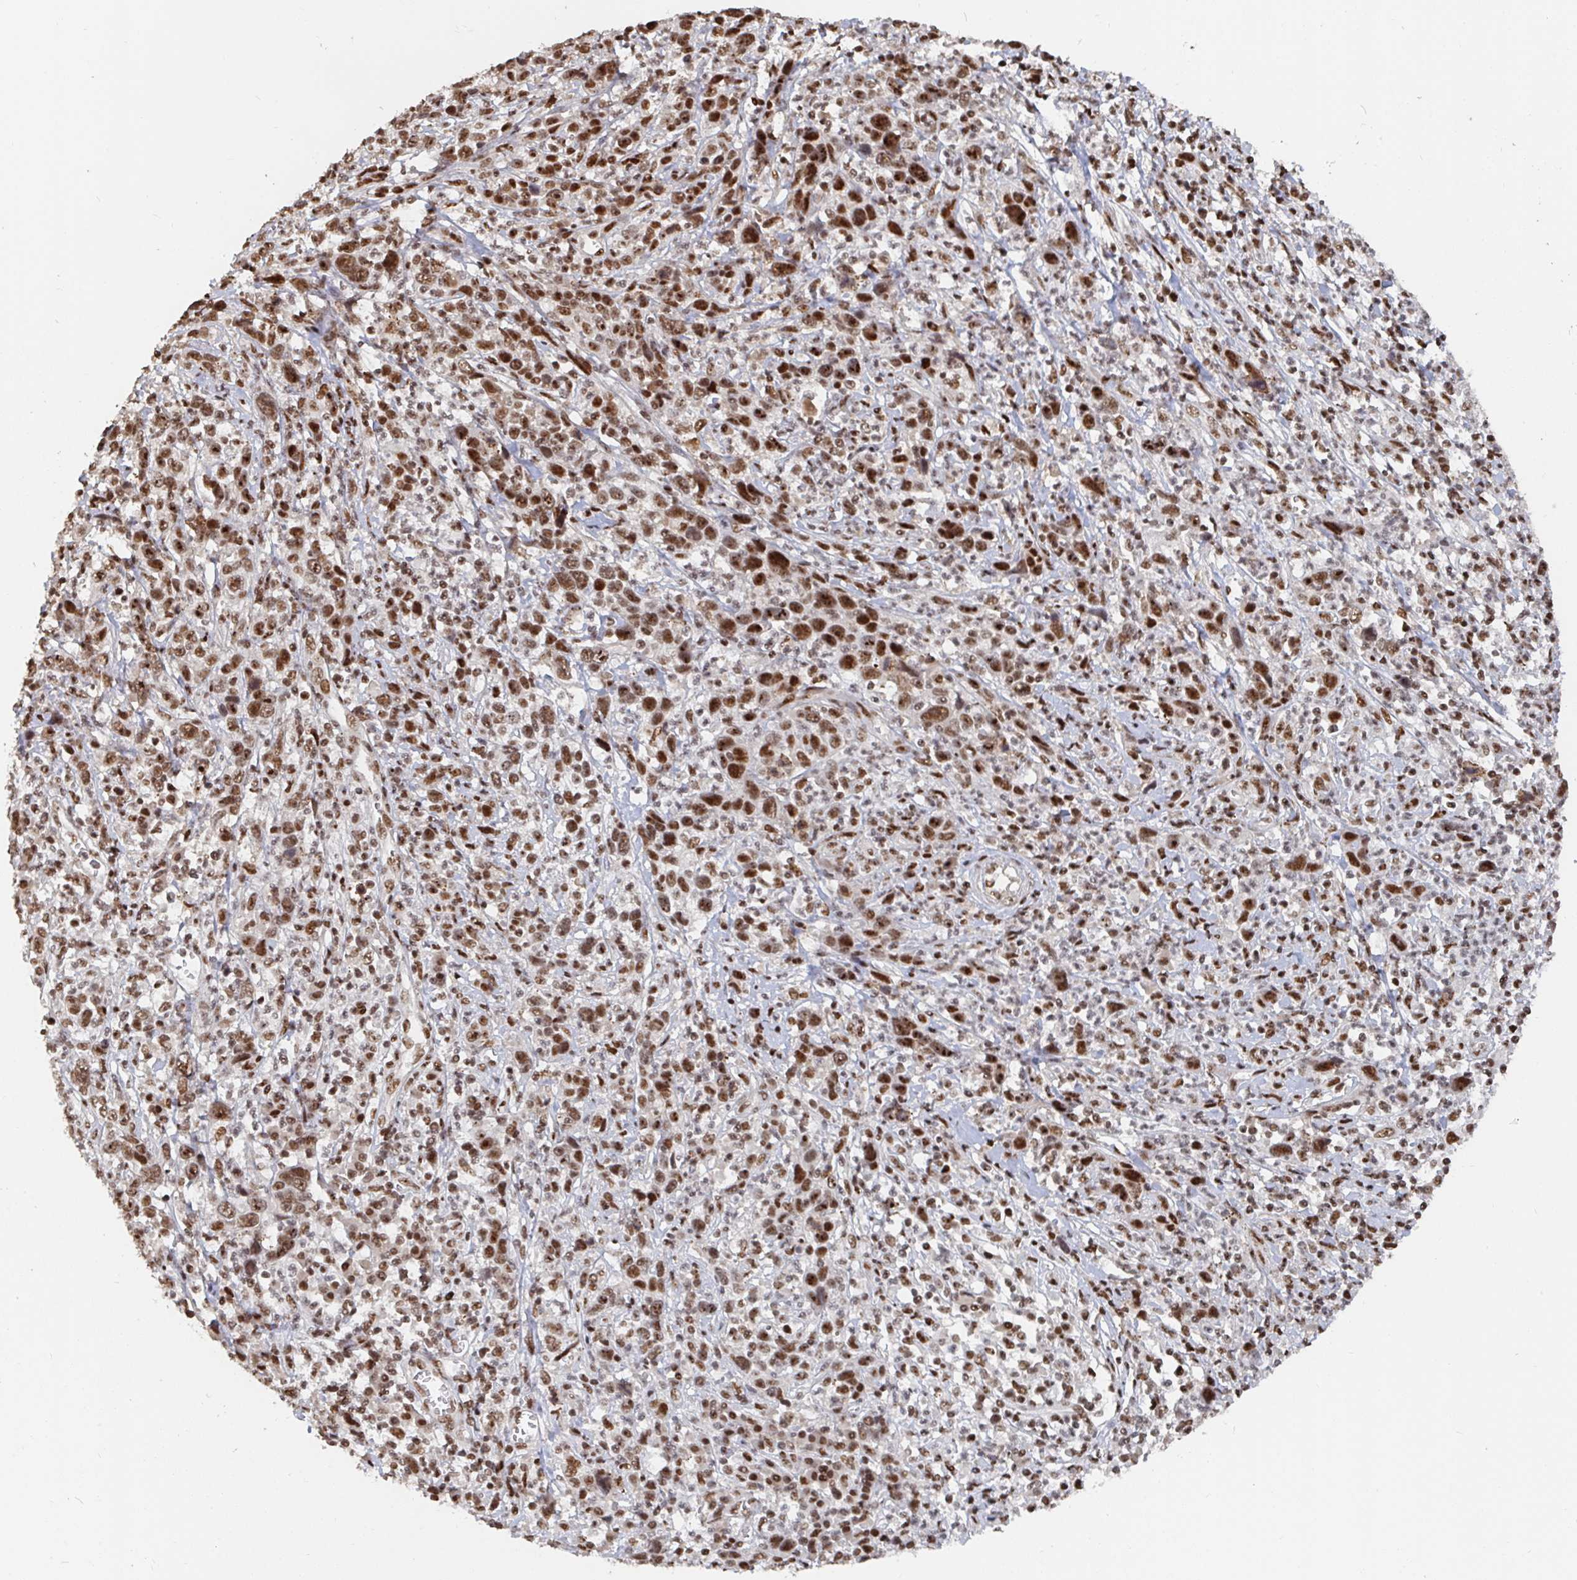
{"staining": {"intensity": "strong", "quantity": ">75%", "location": "nuclear"}, "tissue": "cervical cancer", "cell_type": "Tumor cells", "image_type": "cancer", "snomed": [{"axis": "morphology", "description": "Squamous cell carcinoma, NOS"}, {"axis": "topography", "description": "Cervix"}], "caption": "Immunohistochemical staining of squamous cell carcinoma (cervical) demonstrates high levels of strong nuclear positivity in about >75% of tumor cells.", "gene": "ZDHHC12", "patient": {"sex": "female", "age": 46}}